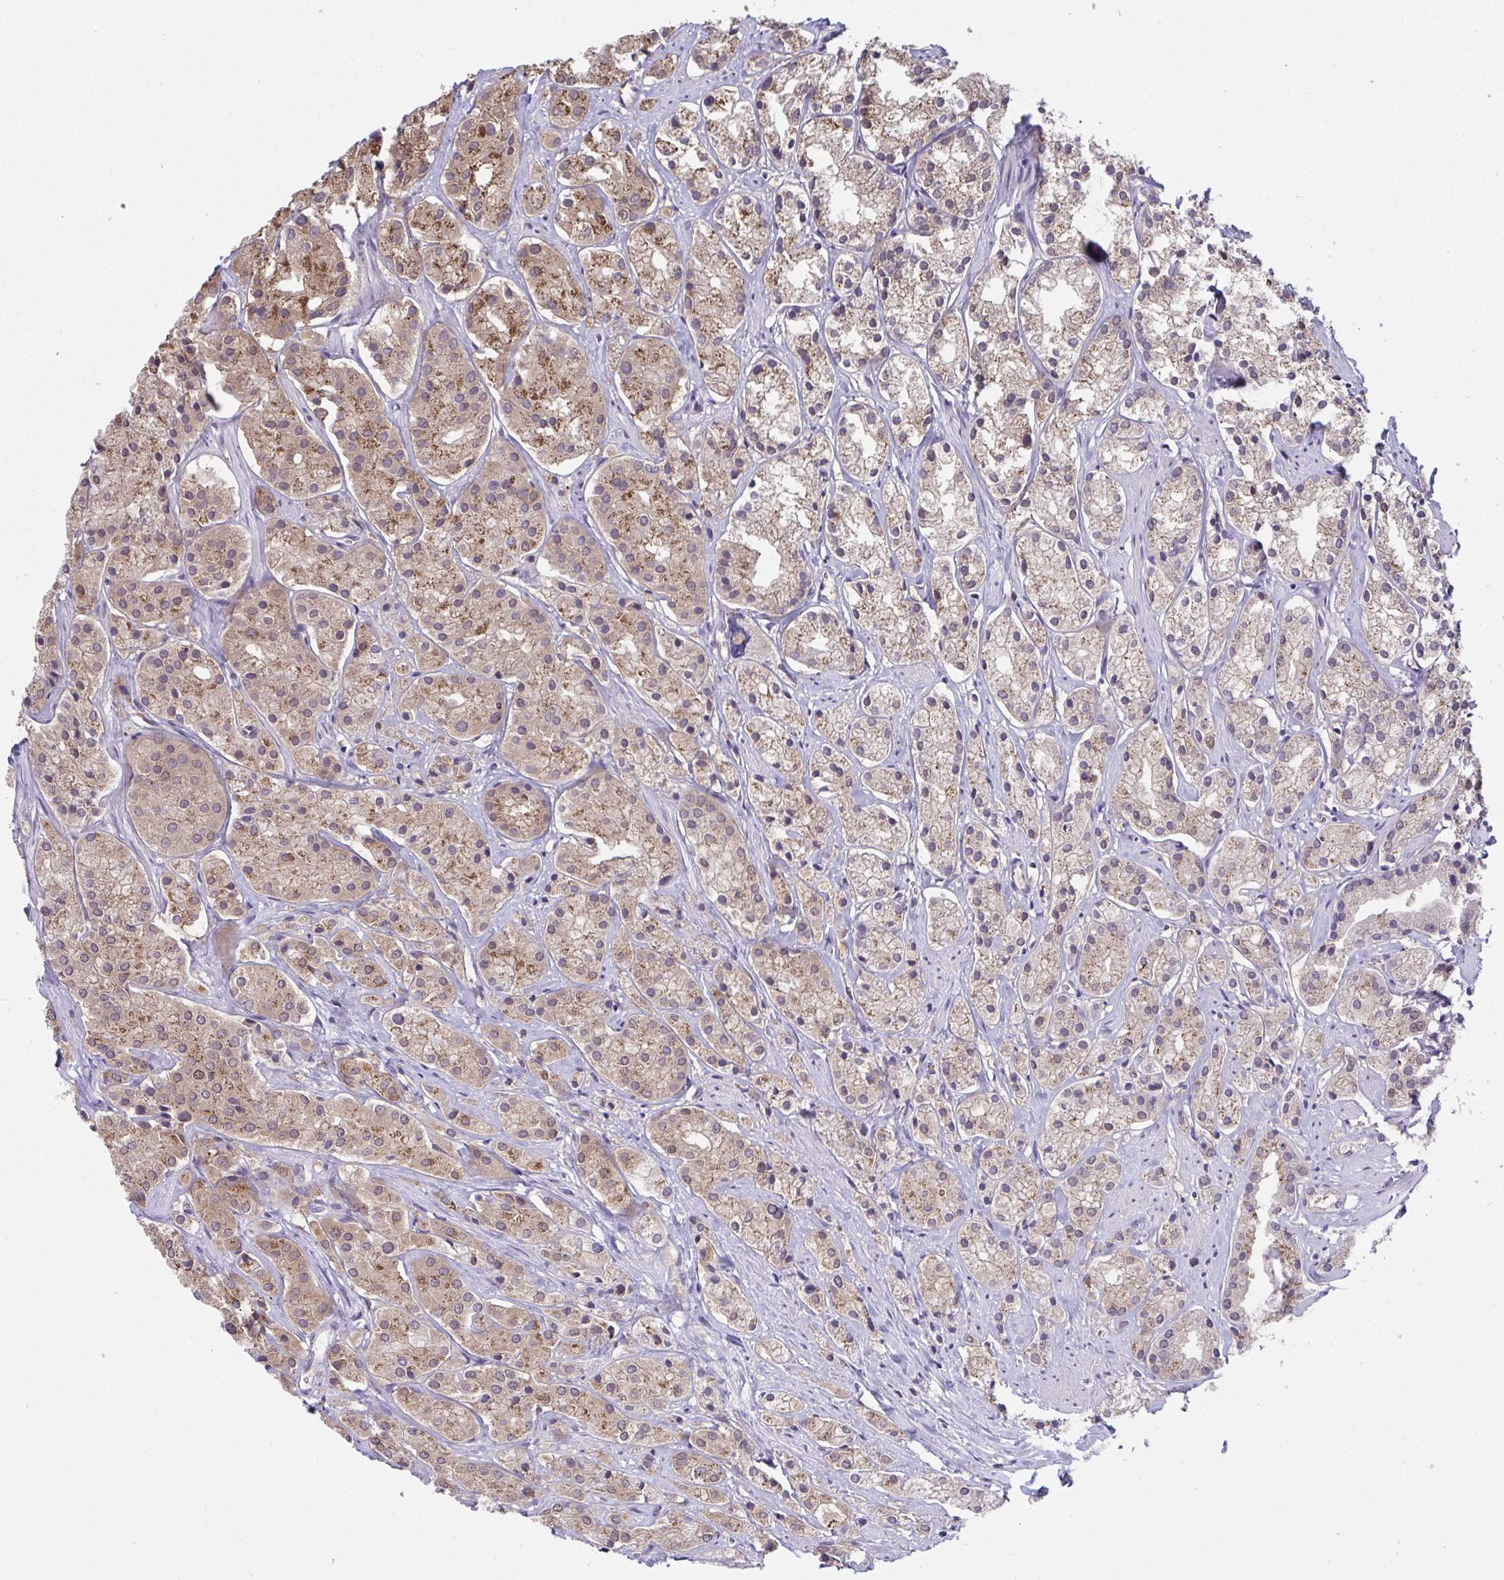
{"staining": {"intensity": "weak", "quantity": ">75%", "location": "cytoplasmic/membranous,nuclear"}, "tissue": "prostate cancer", "cell_type": "Tumor cells", "image_type": "cancer", "snomed": [{"axis": "morphology", "description": "Adenocarcinoma, Low grade"}, {"axis": "topography", "description": "Prostate"}], "caption": "High-magnification brightfield microscopy of low-grade adenocarcinoma (prostate) stained with DAB (3,3'-diaminobenzidine) (brown) and counterstained with hematoxylin (blue). tumor cells exhibit weak cytoplasmic/membranous and nuclear expression is appreciated in approximately>75% of cells.", "gene": "ZNF444", "patient": {"sex": "male", "age": 69}}